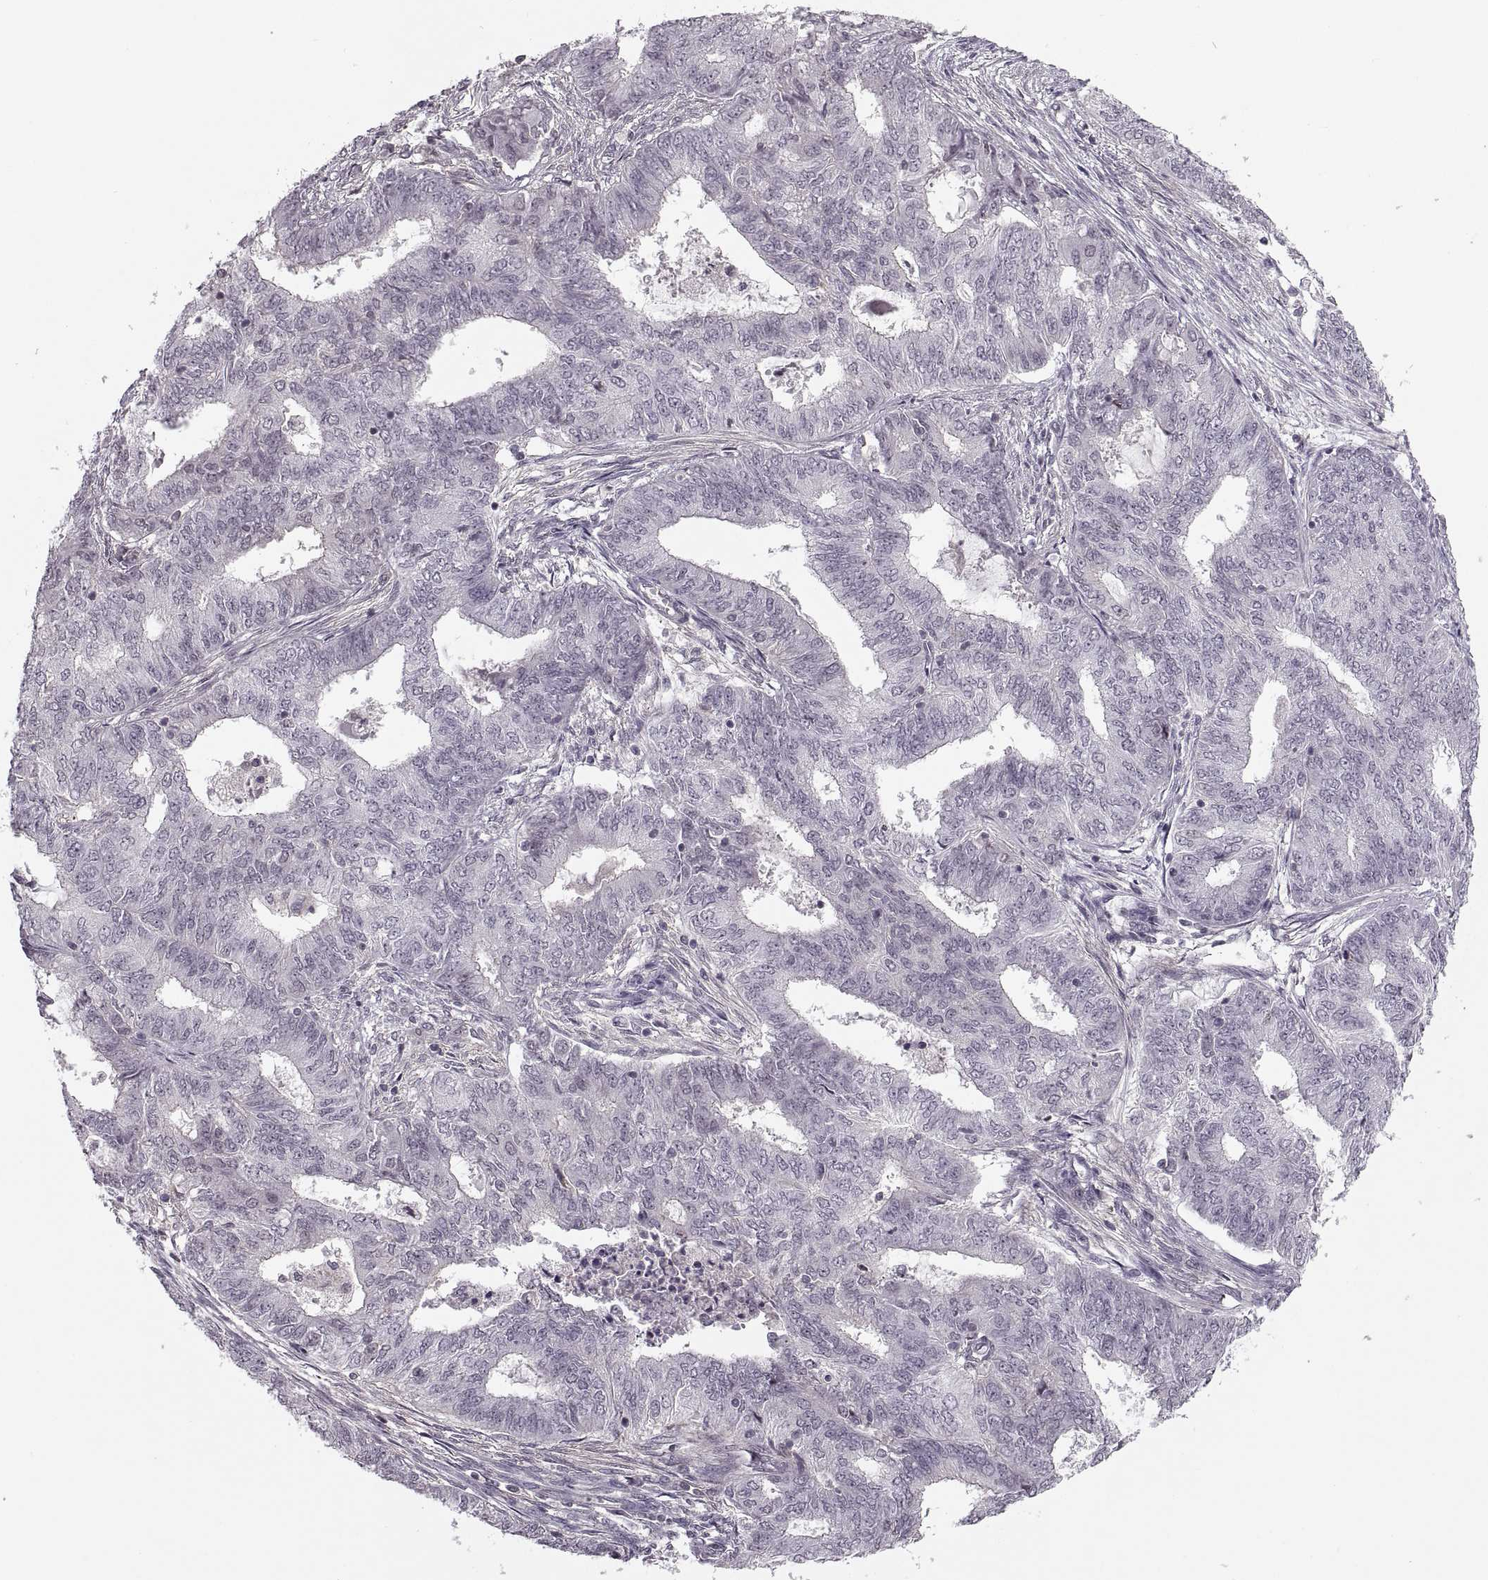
{"staining": {"intensity": "negative", "quantity": "none", "location": "none"}, "tissue": "endometrial cancer", "cell_type": "Tumor cells", "image_type": "cancer", "snomed": [{"axis": "morphology", "description": "Adenocarcinoma, NOS"}, {"axis": "topography", "description": "Endometrium"}], "caption": "Endometrial cancer (adenocarcinoma) was stained to show a protein in brown. There is no significant staining in tumor cells. (Stains: DAB immunohistochemistry (IHC) with hematoxylin counter stain, Microscopy: brightfield microscopy at high magnification).", "gene": "LUZP2", "patient": {"sex": "female", "age": 62}}